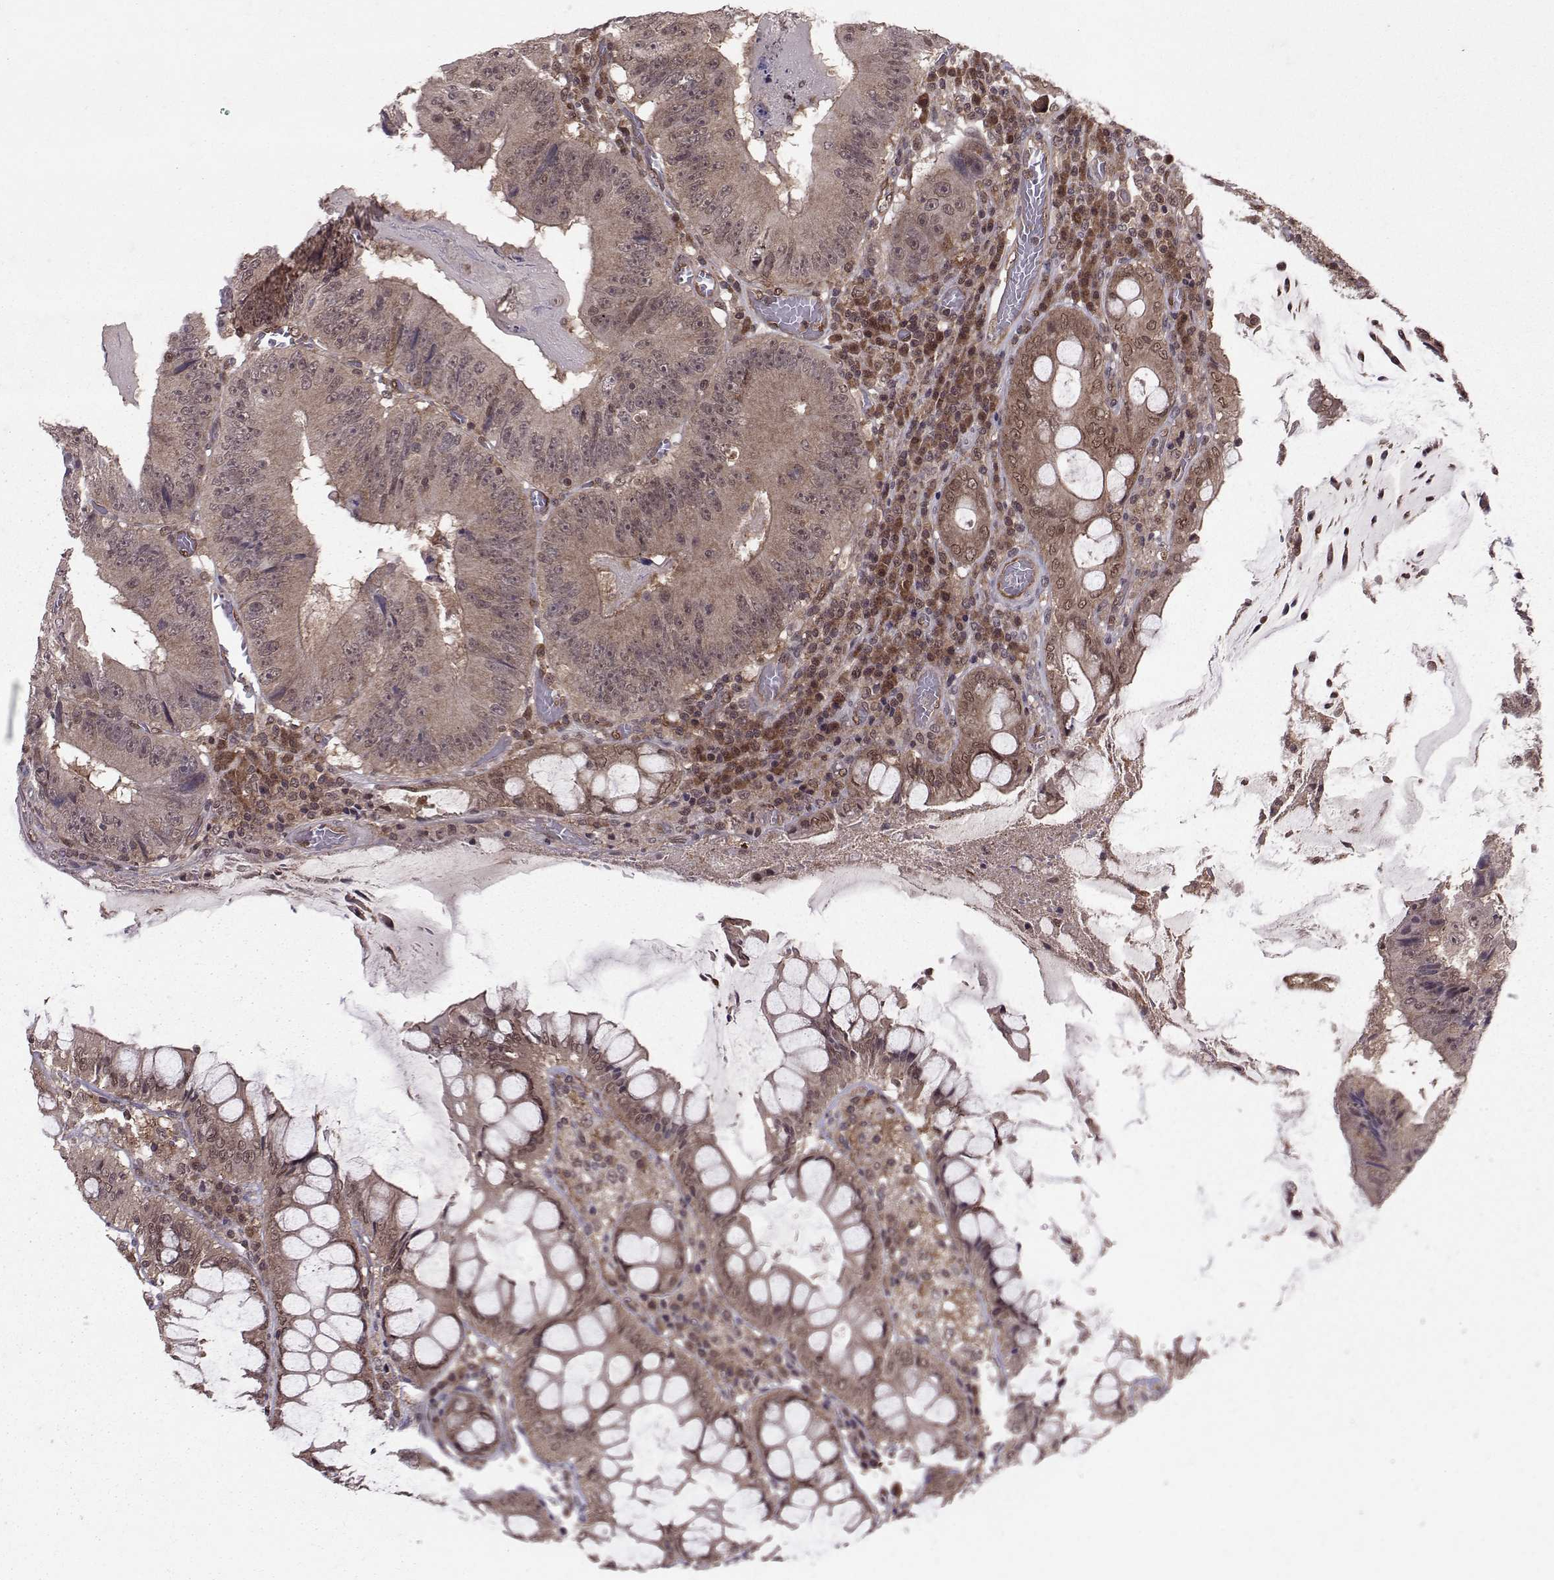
{"staining": {"intensity": "weak", "quantity": ">75%", "location": "cytoplasmic/membranous"}, "tissue": "colorectal cancer", "cell_type": "Tumor cells", "image_type": "cancer", "snomed": [{"axis": "morphology", "description": "Adenocarcinoma, NOS"}, {"axis": "topography", "description": "Colon"}], "caption": "A micrograph showing weak cytoplasmic/membranous positivity in approximately >75% of tumor cells in colorectal adenocarcinoma, as visualized by brown immunohistochemical staining.", "gene": "PPP2R2A", "patient": {"sex": "female", "age": 86}}